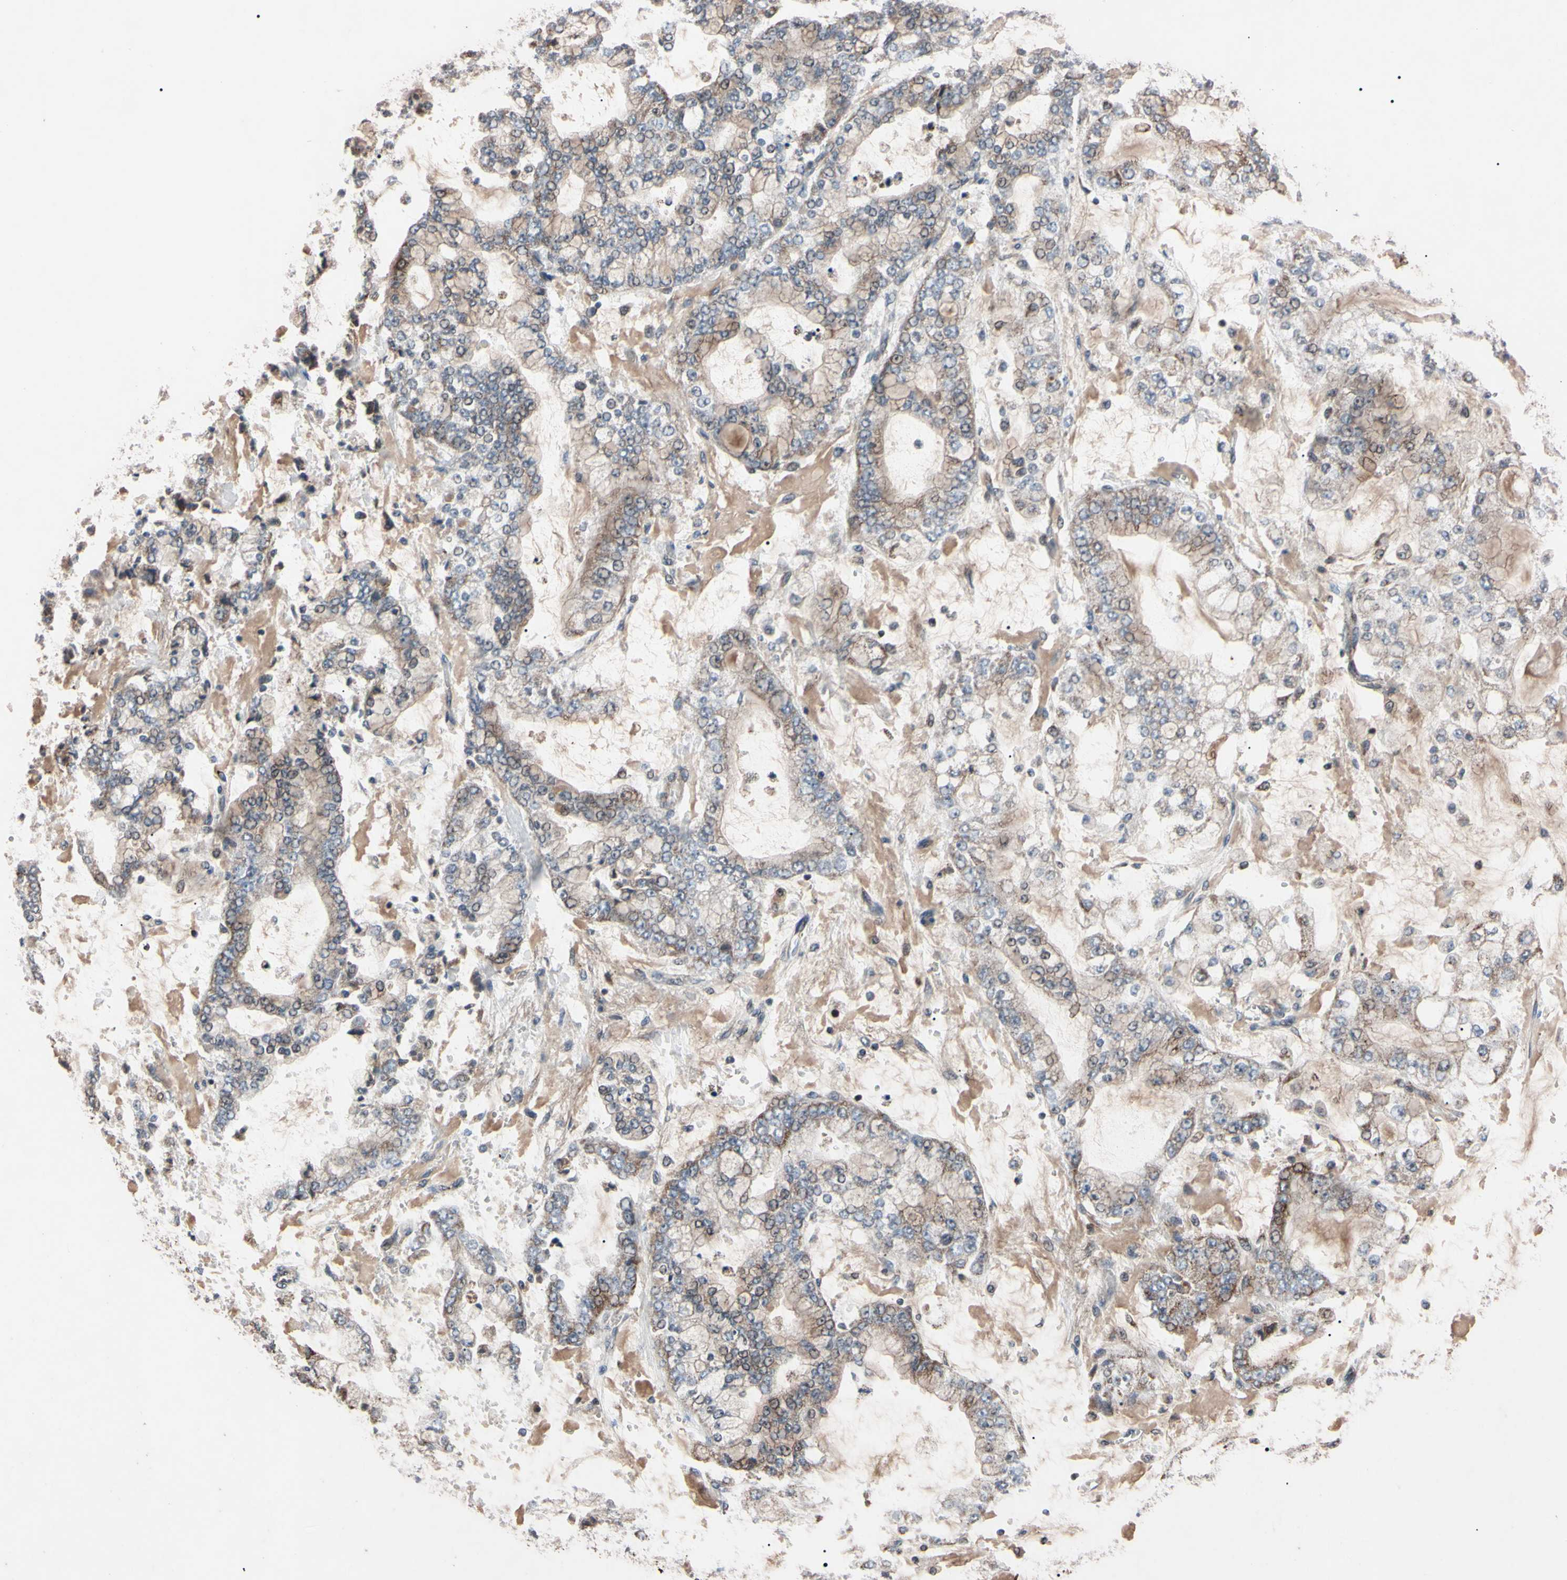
{"staining": {"intensity": "weak", "quantity": "<25%", "location": "cytoplasmic/membranous"}, "tissue": "stomach cancer", "cell_type": "Tumor cells", "image_type": "cancer", "snomed": [{"axis": "morphology", "description": "Adenocarcinoma, NOS"}, {"axis": "topography", "description": "Stomach"}], "caption": "Photomicrograph shows no protein staining in tumor cells of stomach adenocarcinoma tissue.", "gene": "TNFRSF1A", "patient": {"sex": "male", "age": 76}}